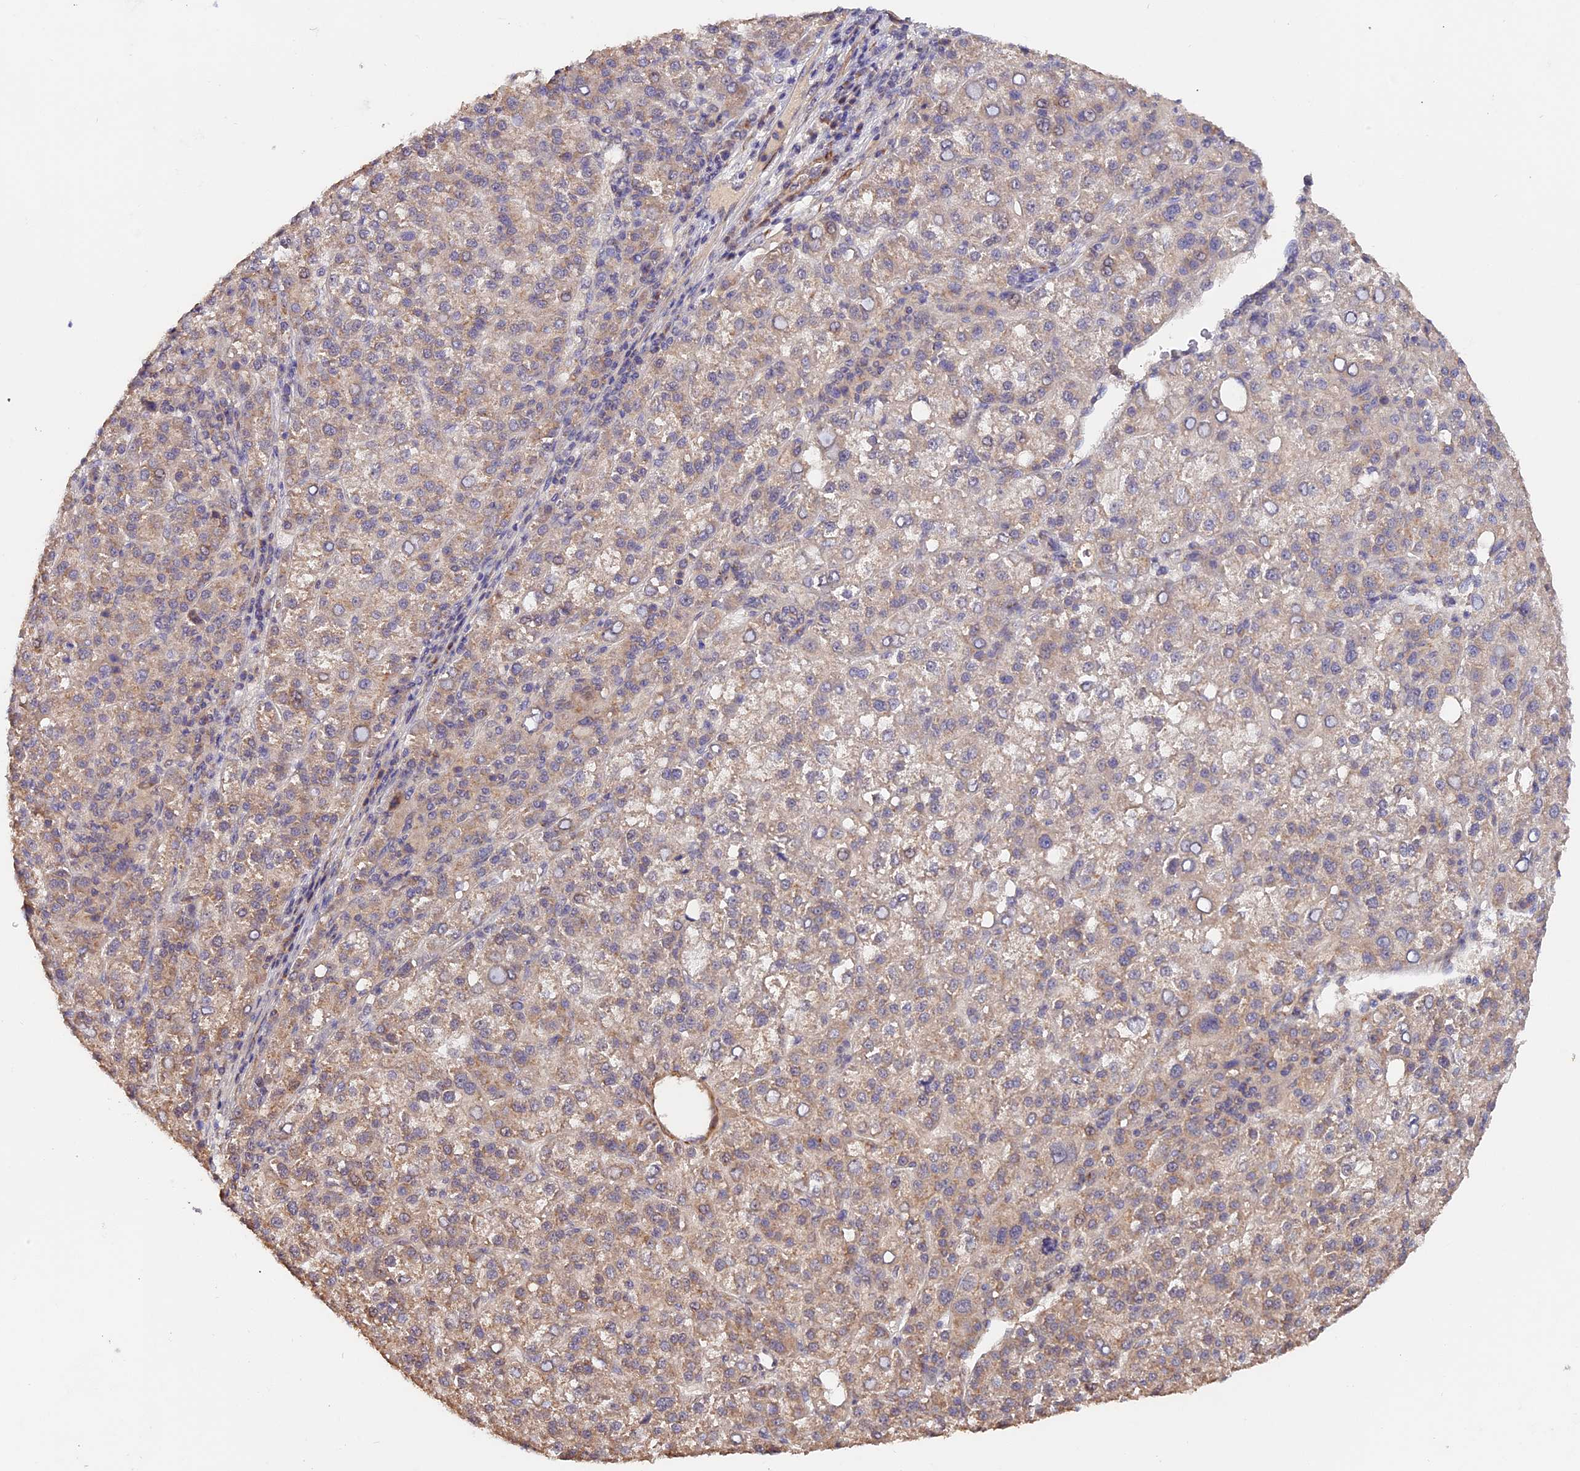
{"staining": {"intensity": "moderate", "quantity": "25%-75%", "location": "cytoplasmic/membranous"}, "tissue": "liver cancer", "cell_type": "Tumor cells", "image_type": "cancer", "snomed": [{"axis": "morphology", "description": "Carcinoma, Hepatocellular, NOS"}, {"axis": "topography", "description": "Liver"}], "caption": "IHC (DAB) staining of human liver hepatocellular carcinoma reveals moderate cytoplasmic/membranous protein staining in about 25%-75% of tumor cells.", "gene": "TANGO6", "patient": {"sex": "female", "age": 58}}